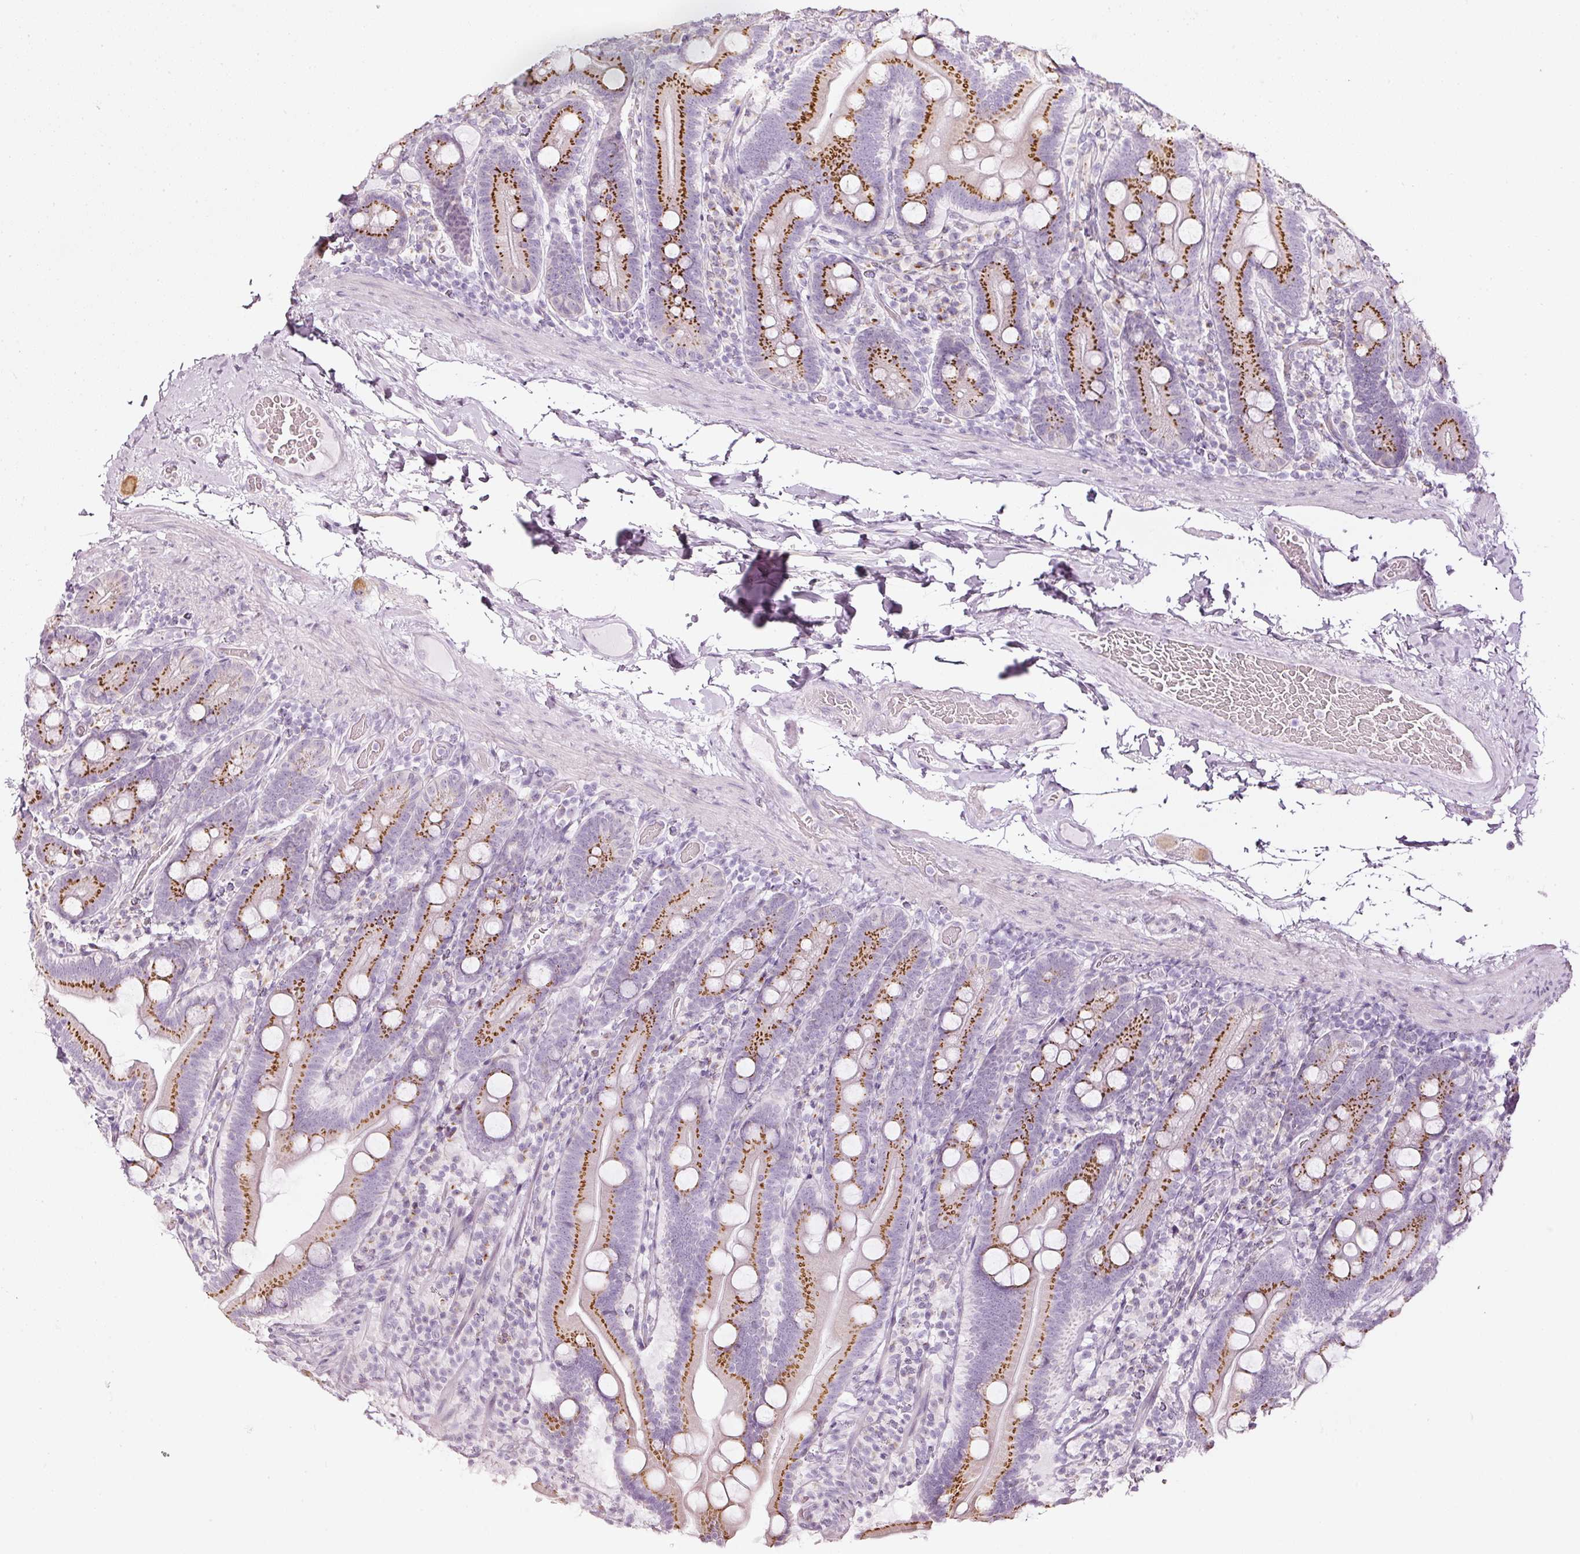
{"staining": {"intensity": "strong", "quantity": ">75%", "location": "cytoplasmic/membranous"}, "tissue": "duodenum", "cell_type": "Glandular cells", "image_type": "normal", "snomed": [{"axis": "morphology", "description": "Normal tissue, NOS"}, {"axis": "topography", "description": "Duodenum"}], "caption": "Approximately >75% of glandular cells in benign duodenum display strong cytoplasmic/membranous protein positivity as visualized by brown immunohistochemical staining.", "gene": "SDF4", "patient": {"sex": "male", "age": 55}}